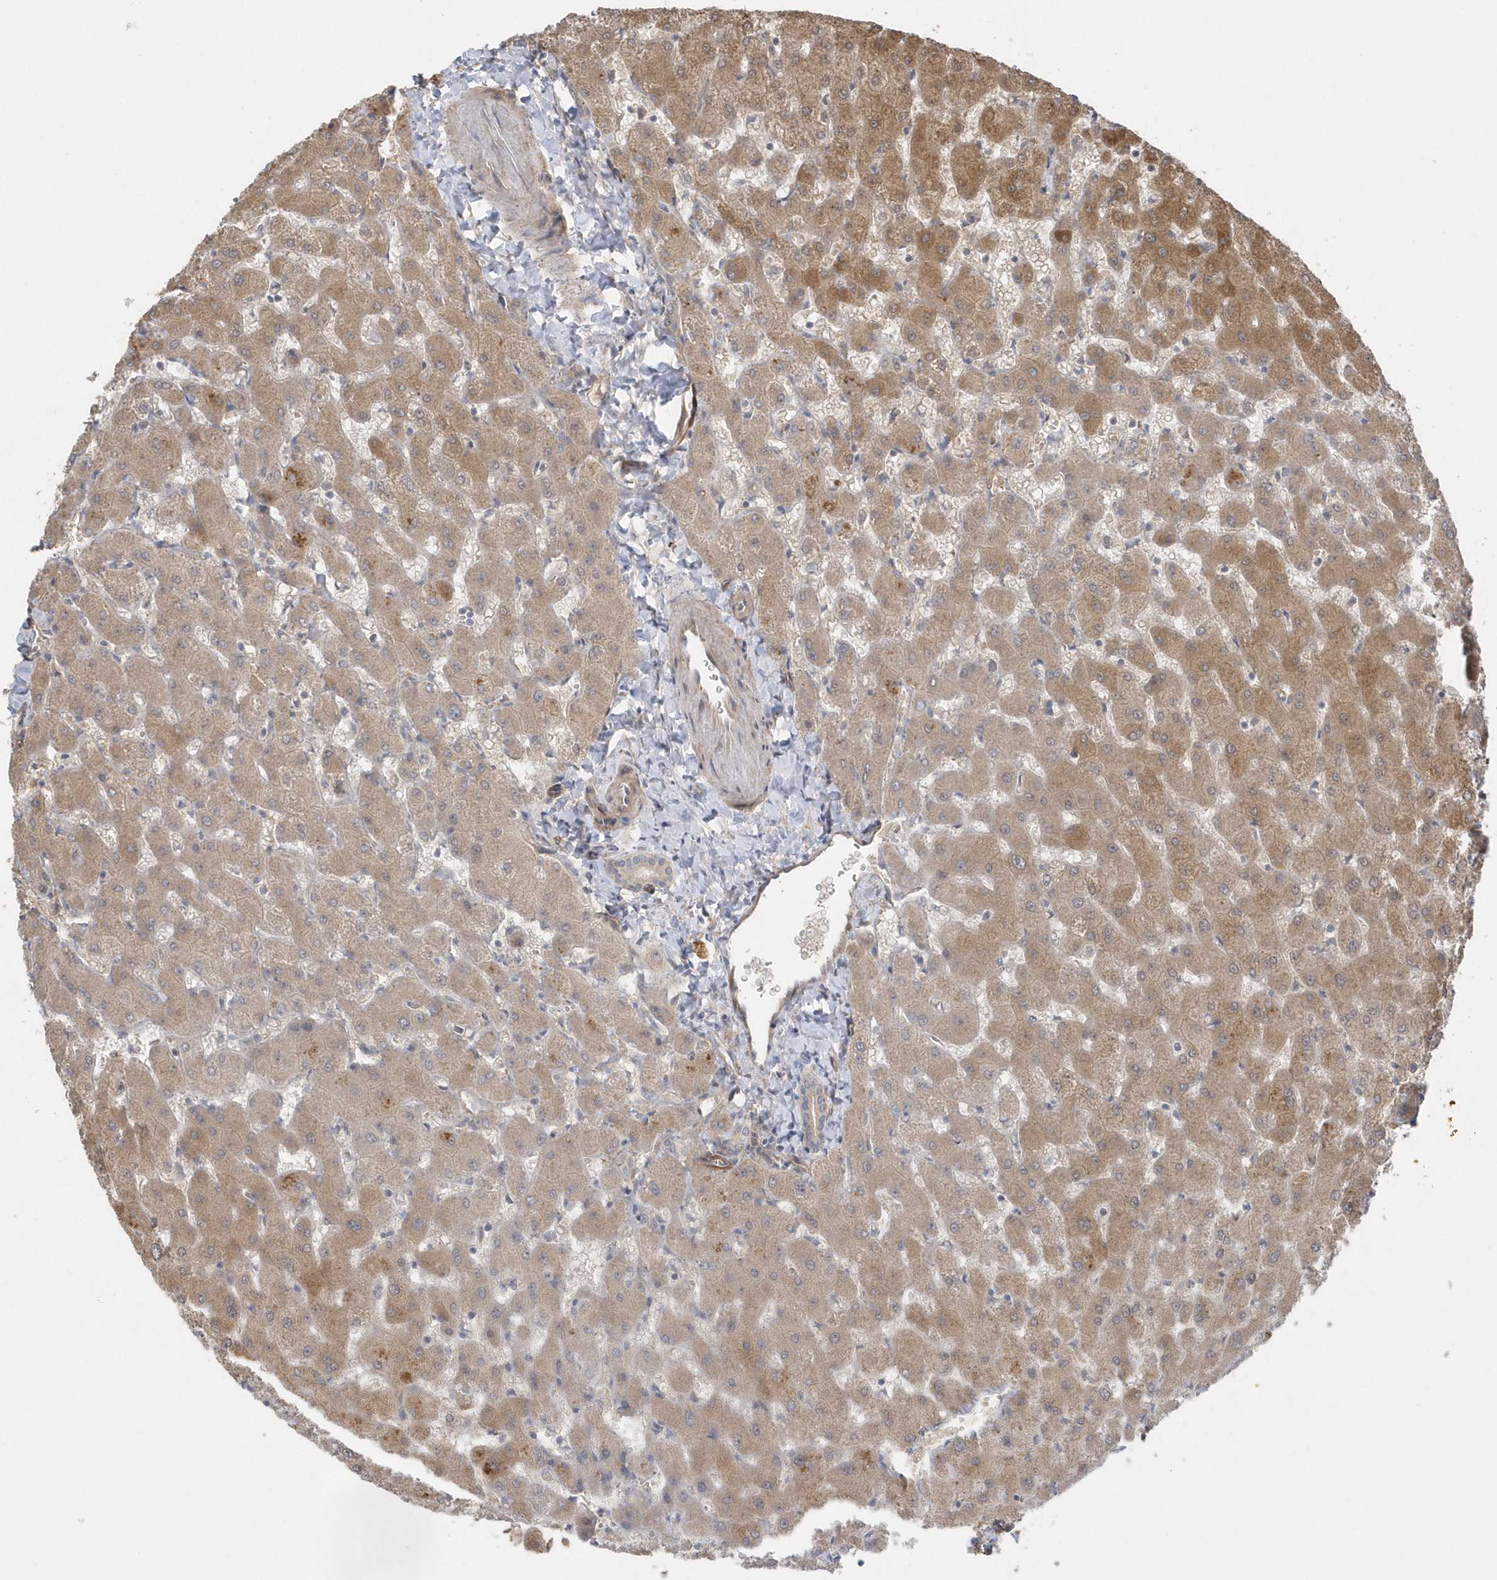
{"staining": {"intensity": "negative", "quantity": "none", "location": "none"}, "tissue": "liver", "cell_type": "Cholangiocytes", "image_type": "normal", "snomed": [{"axis": "morphology", "description": "Normal tissue, NOS"}, {"axis": "topography", "description": "Liver"}], "caption": "A histopathology image of liver stained for a protein exhibits no brown staining in cholangiocytes. The staining is performed using DAB (3,3'-diaminobenzidine) brown chromogen with nuclei counter-stained in using hematoxylin.", "gene": "ACTR1A", "patient": {"sex": "female", "age": 63}}